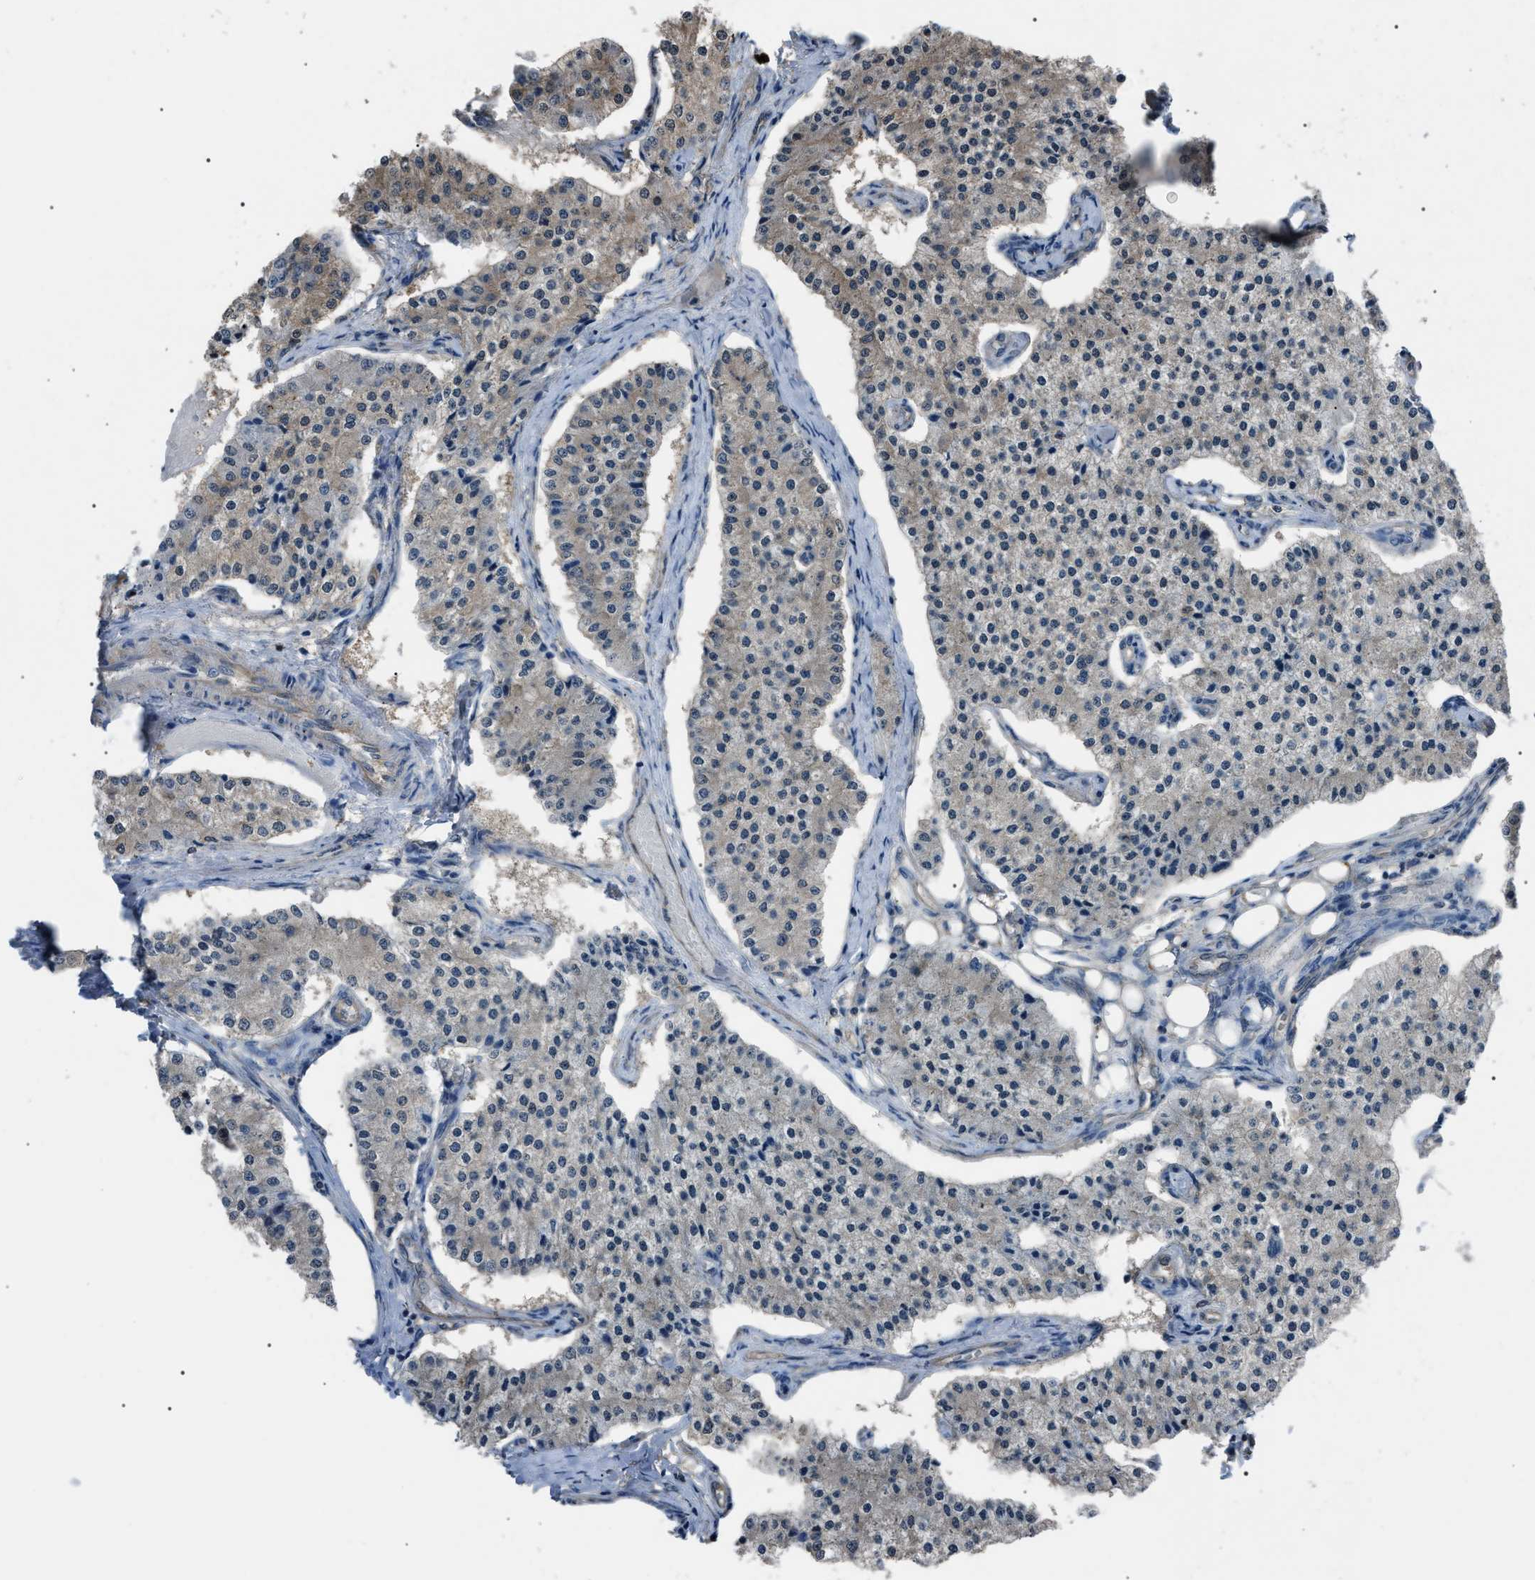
{"staining": {"intensity": "negative", "quantity": "none", "location": "none"}, "tissue": "carcinoid", "cell_type": "Tumor cells", "image_type": "cancer", "snomed": [{"axis": "morphology", "description": "Carcinoid, malignant, NOS"}, {"axis": "topography", "description": "Colon"}], "caption": "Immunohistochemistry (IHC) micrograph of neoplastic tissue: human malignant carcinoid stained with DAB shows no significant protein positivity in tumor cells.", "gene": "PDCD5", "patient": {"sex": "female", "age": 52}}